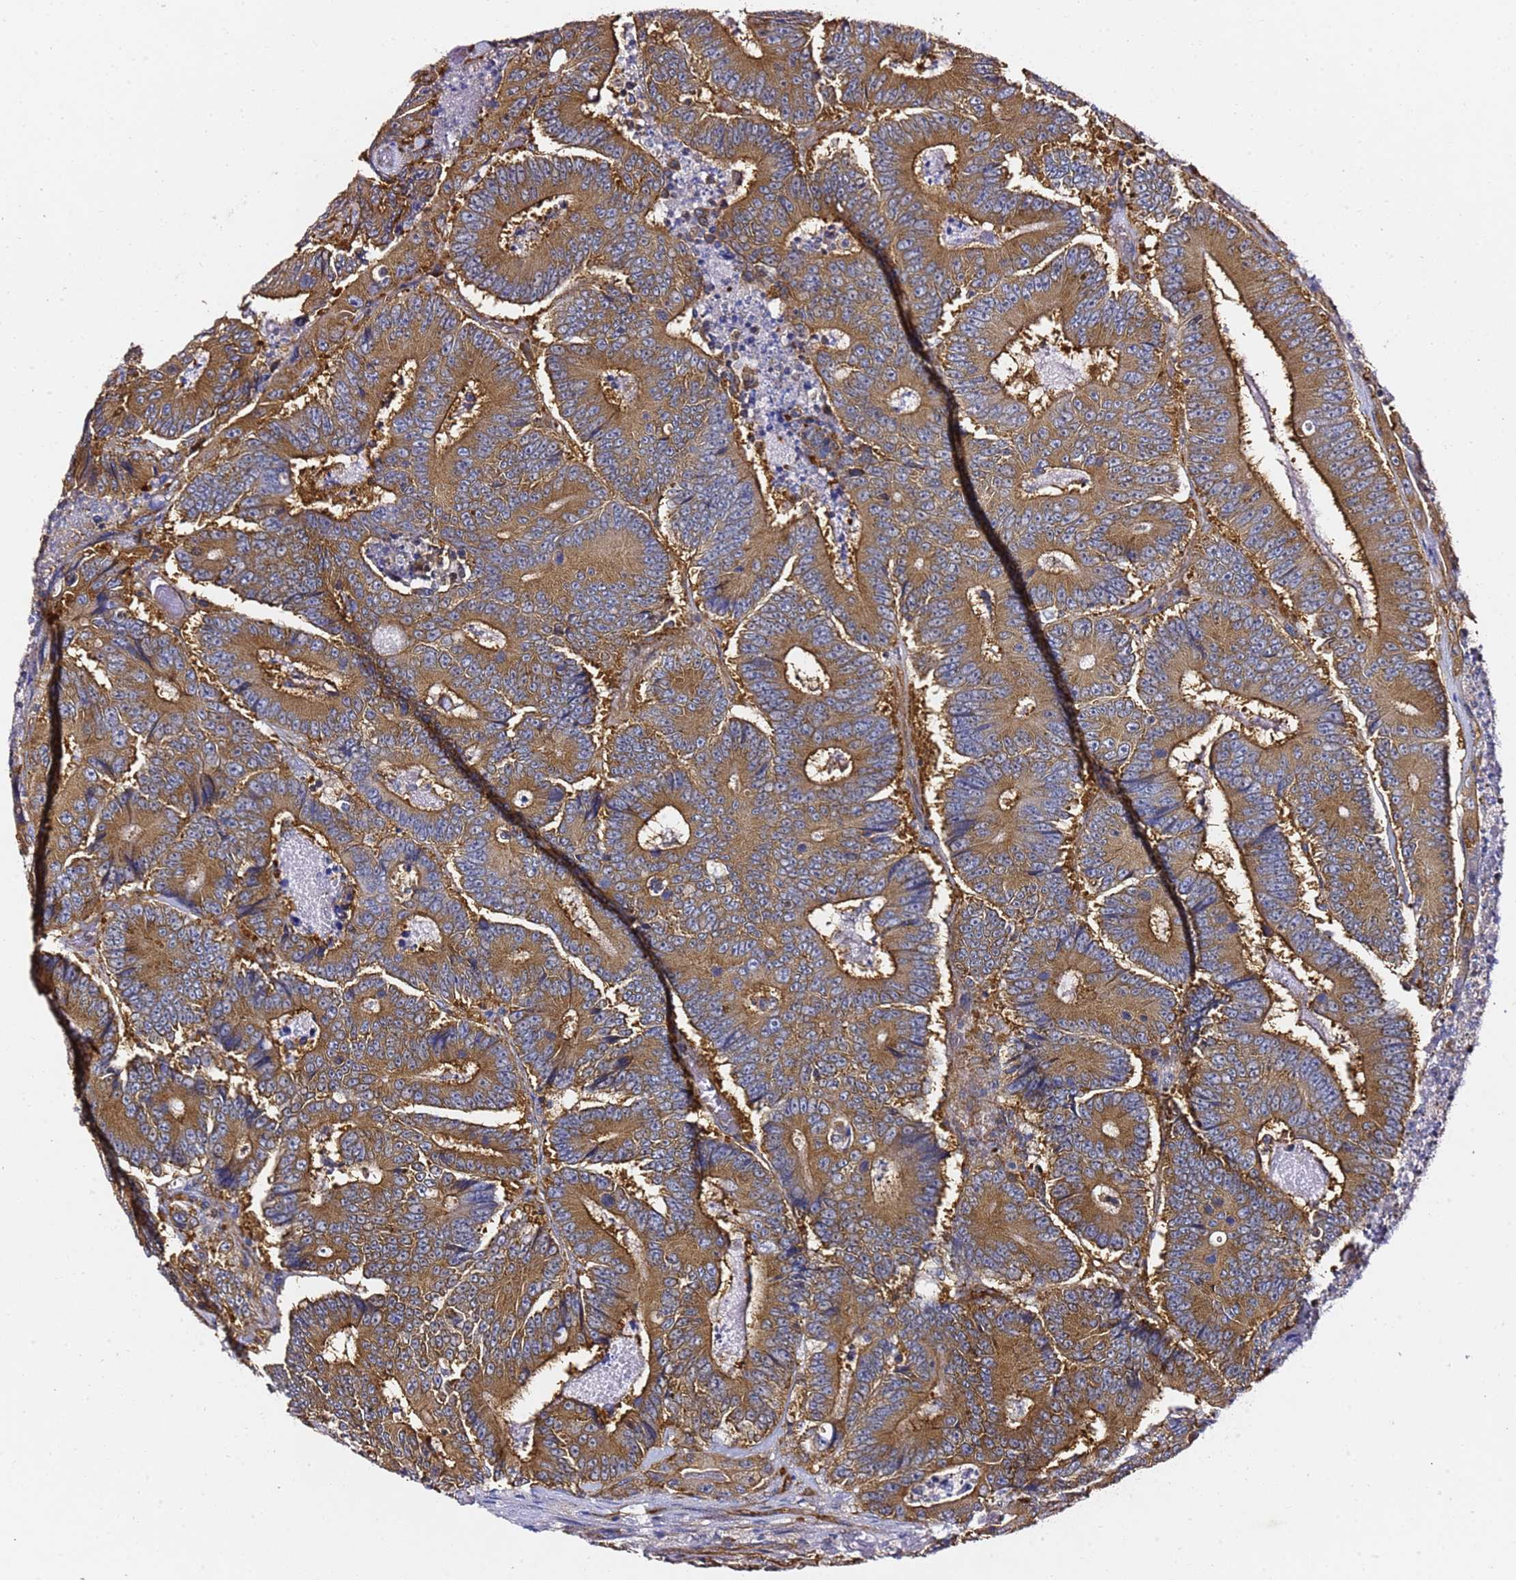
{"staining": {"intensity": "moderate", "quantity": ">75%", "location": "cytoplasmic/membranous"}, "tissue": "colorectal cancer", "cell_type": "Tumor cells", "image_type": "cancer", "snomed": [{"axis": "morphology", "description": "Adenocarcinoma, NOS"}, {"axis": "topography", "description": "Colon"}], "caption": "Colorectal cancer (adenocarcinoma) tissue reveals moderate cytoplasmic/membranous expression in approximately >75% of tumor cells, visualized by immunohistochemistry.", "gene": "TPST1", "patient": {"sex": "male", "age": 83}}